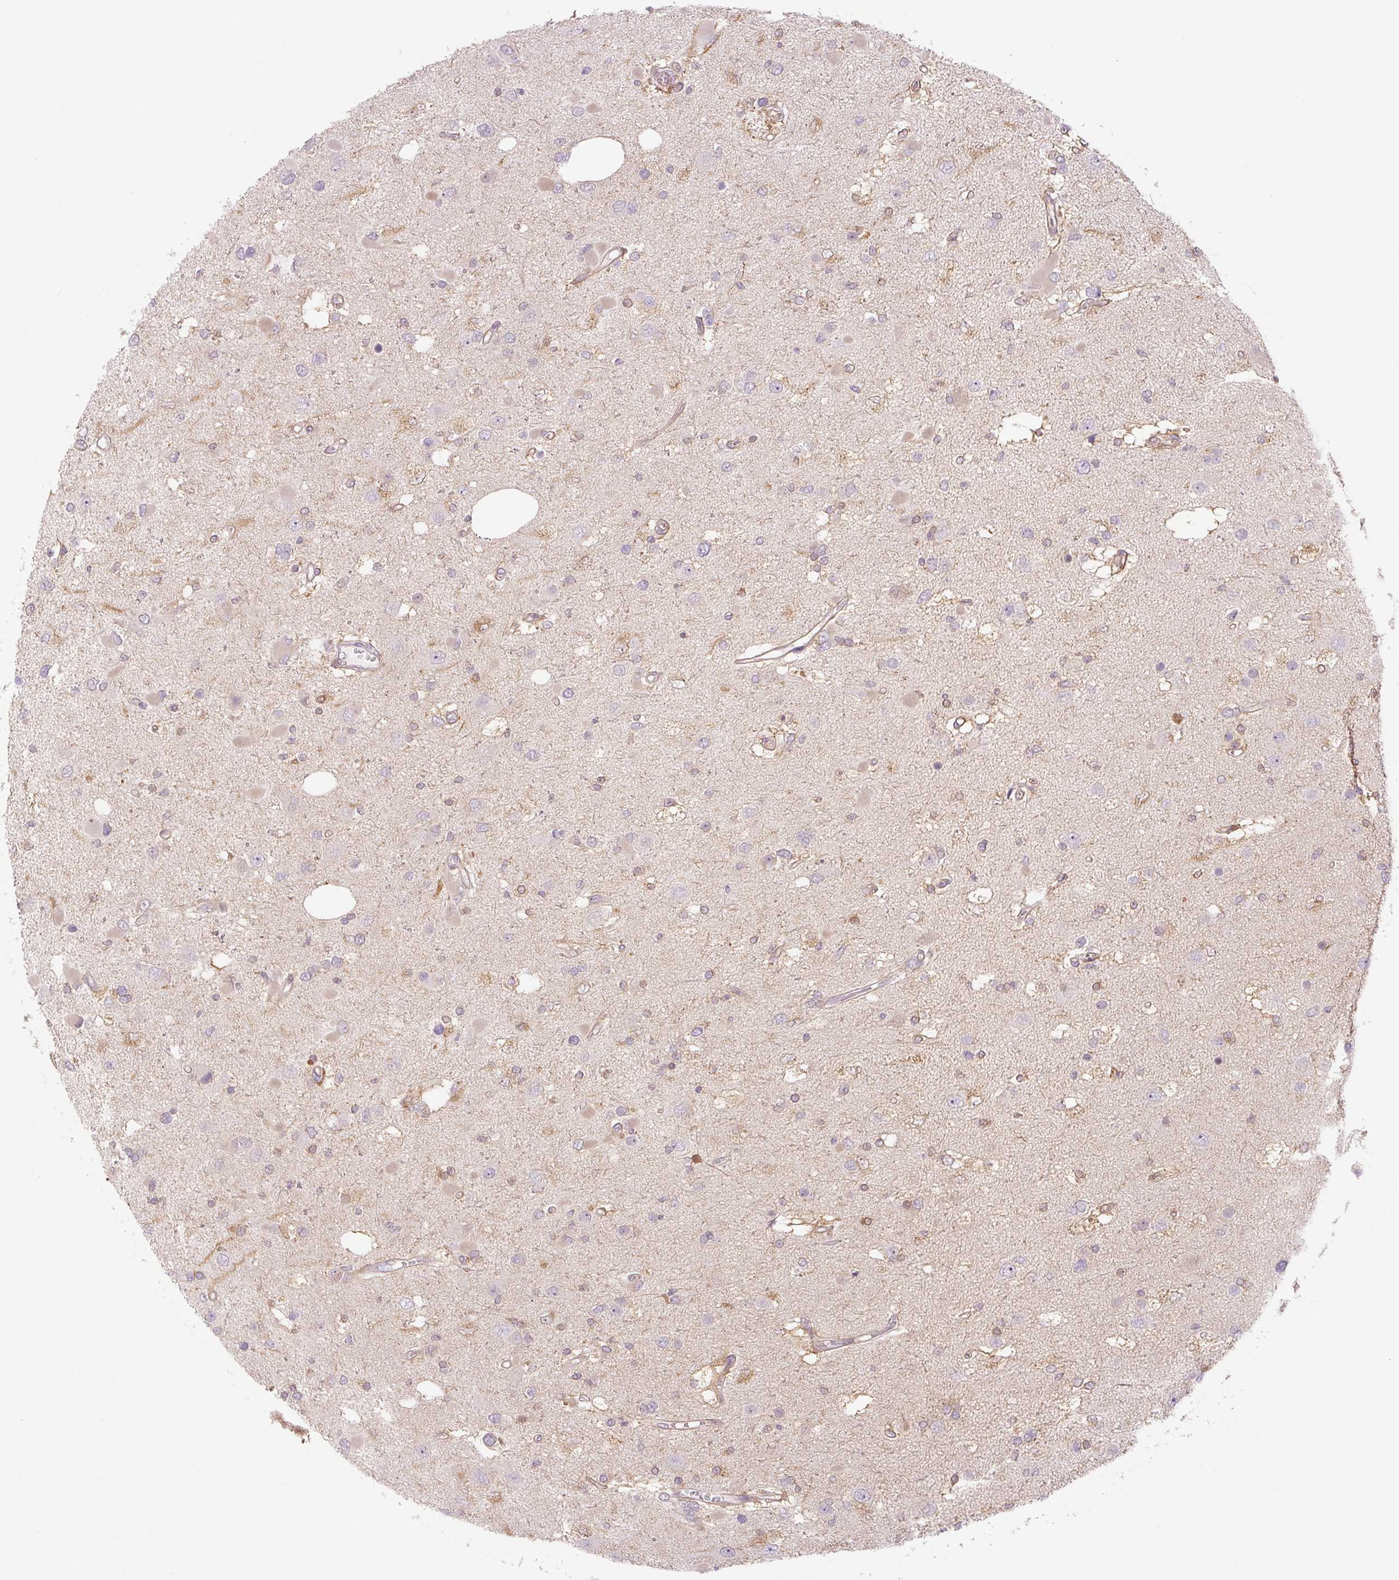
{"staining": {"intensity": "negative", "quantity": "none", "location": "none"}, "tissue": "glioma", "cell_type": "Tumor cells", "image_type": "cancer", "snomed": [{"axis": "morphology", "description": "Glioma, malignant, High grade"}, {"axis": "topography", "description": "Brain"}], "caption": "A high-resolution histopathology image shows IHC staining of malignant high-grade glioma, which exhibits no significant staining in tumor cells.", "gene": "SPSB2", "patient": {"sex": "male", "age": 53}}